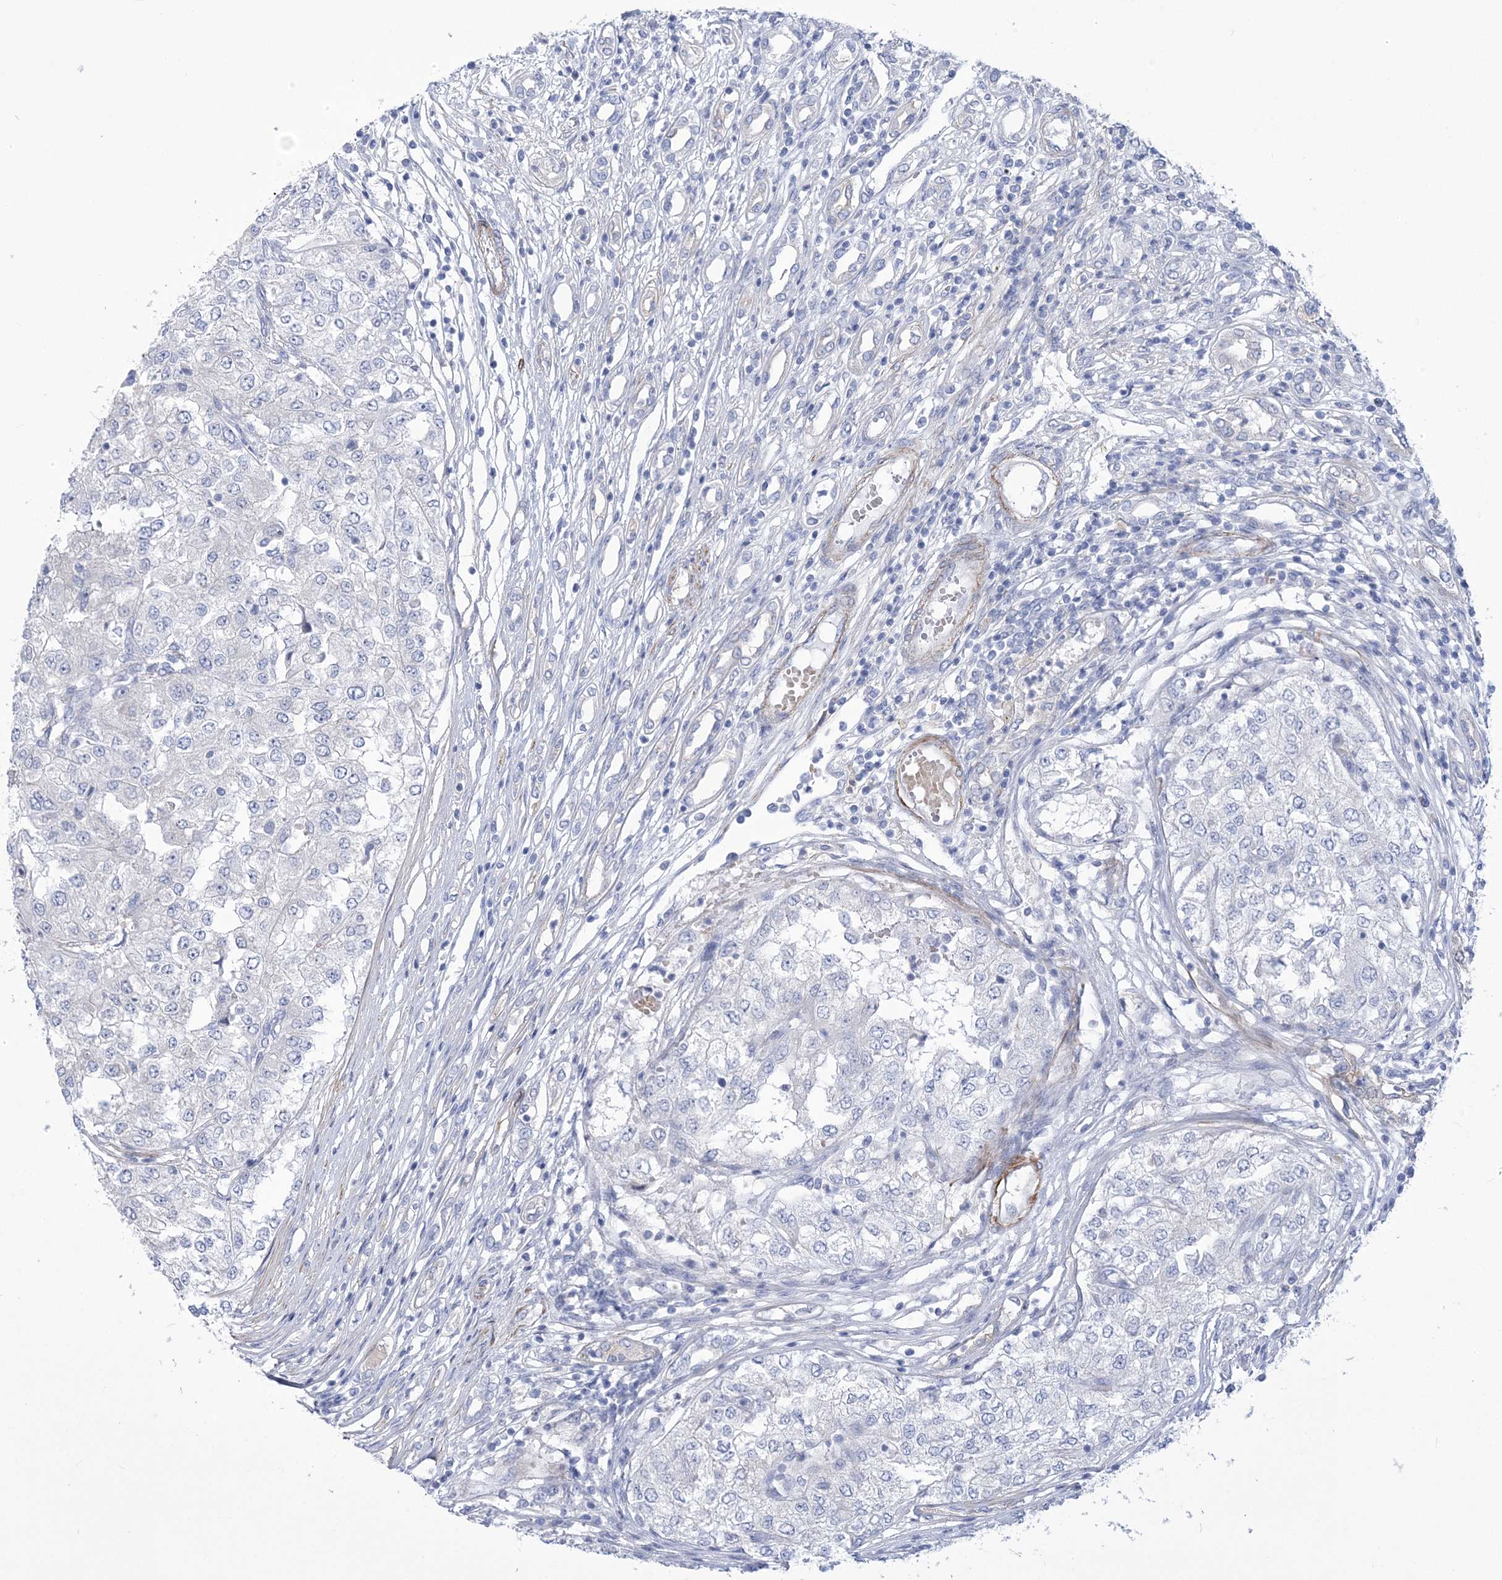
{"staining": {"intensity": "negative", "quantity": "none", "location": "none"}, "tissue": "renal cancer", "cell_type": "Tumor cells", "image_type": "cancer", "snomed": [{"axis": "morphology", "description": "Adenocarcinoma, NOS"}, {"axis": "topography", "description": "Kidney"}], "caption": "A high-resolution image shows immunohistochemistry (IHC) staining of adenocarcinoma (renal), which exhibits no significant expression in tumor cells.", "gene": "WDR74", "patient": {"sex": "female", "age": 54}}